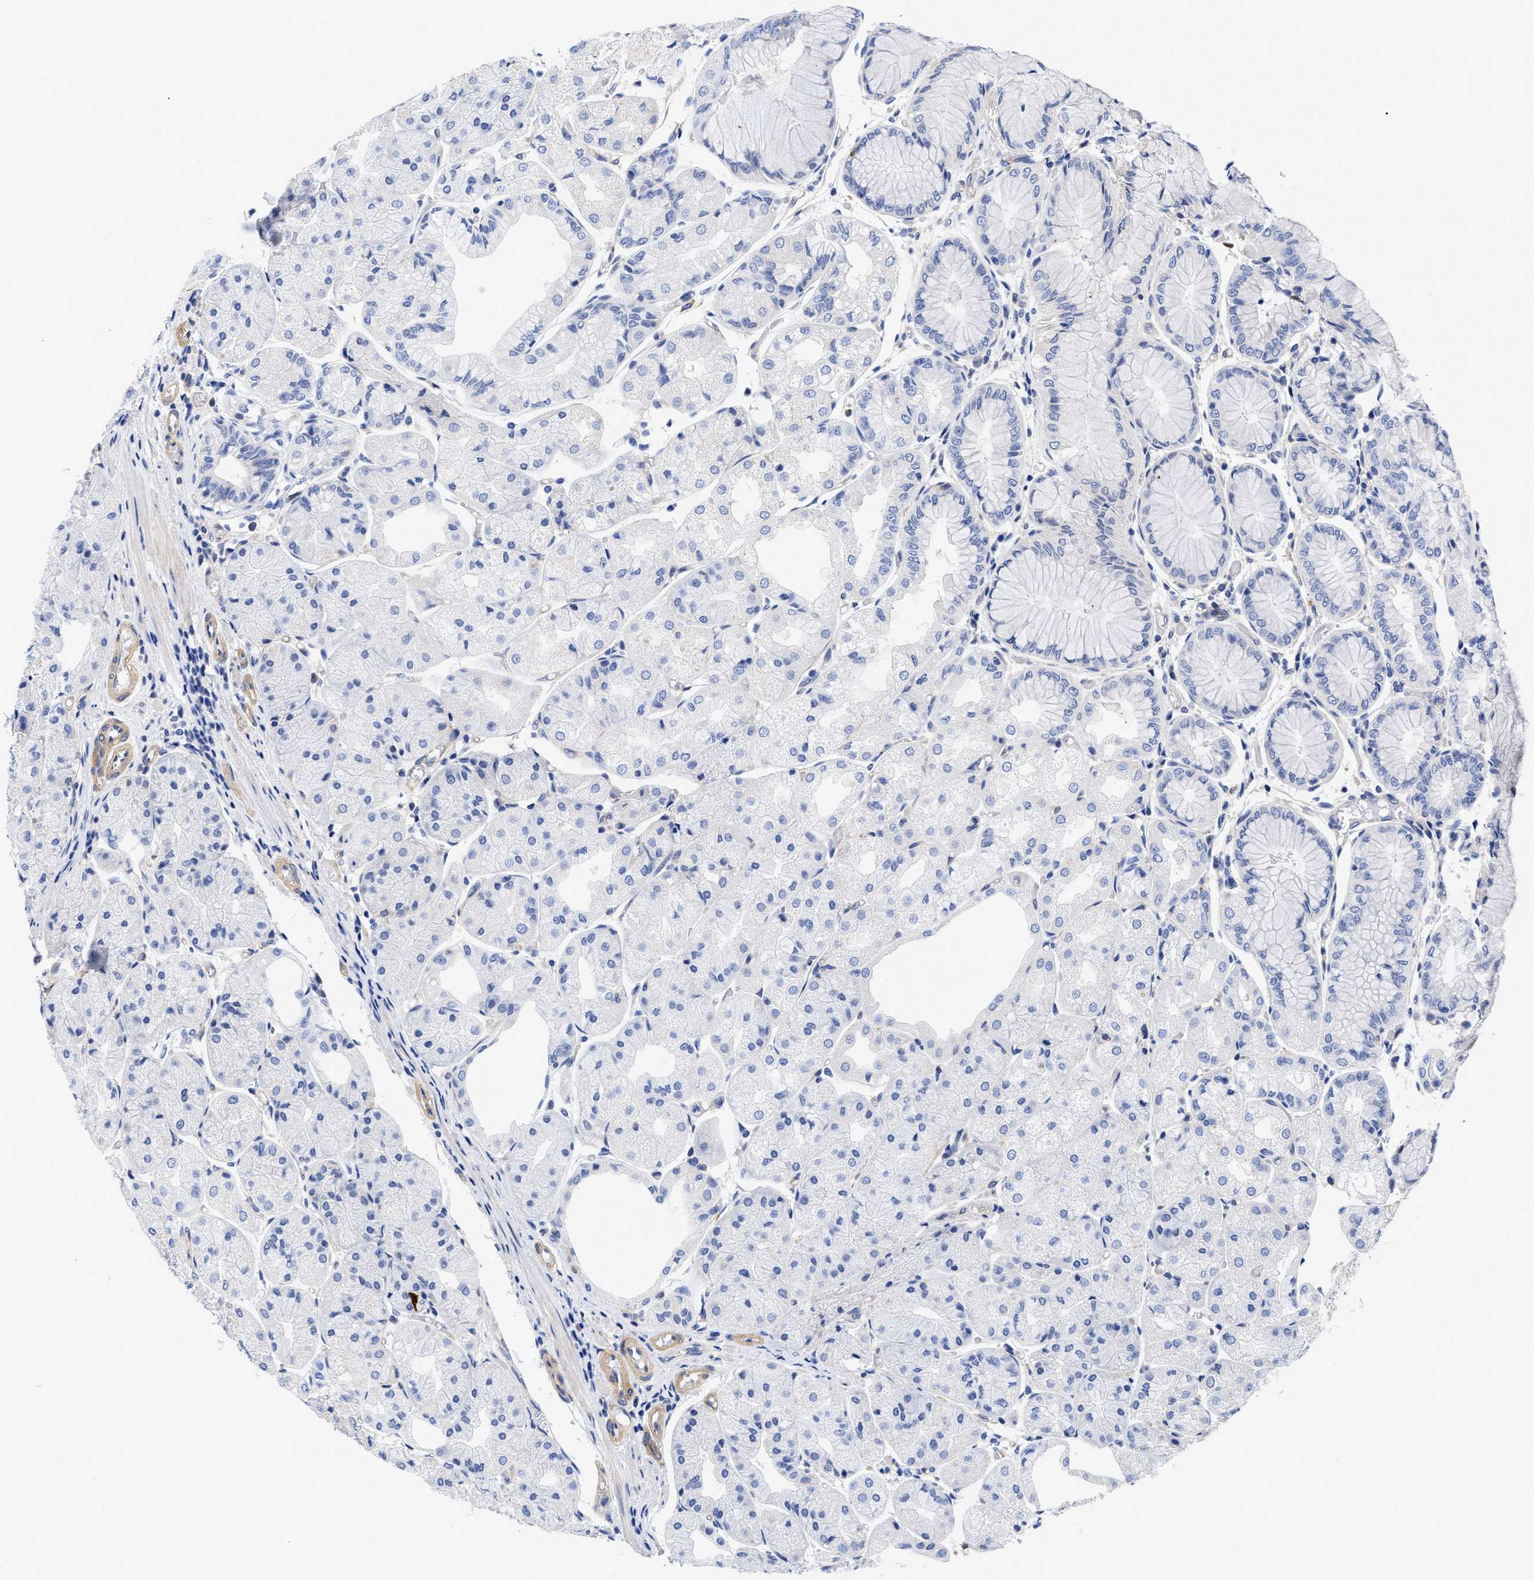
{"staining": {"intensity": "negative", "quantity": "none", "location": "none"}, "tissue": "stomach", "cell_type": "Glandular cells", "image_type": "normal", "snomed": [{"axis": "morphology", "description": "Normal tissue, NOS"}, {"axis": "topography", "description": "Stomach, upper"}], "caption": "This is an IHC photomicrograph of benign stomach. There is no positivity in glandular cells.", "gene": "IRAG2", "patient": {"sex": "male", "age": 72}}